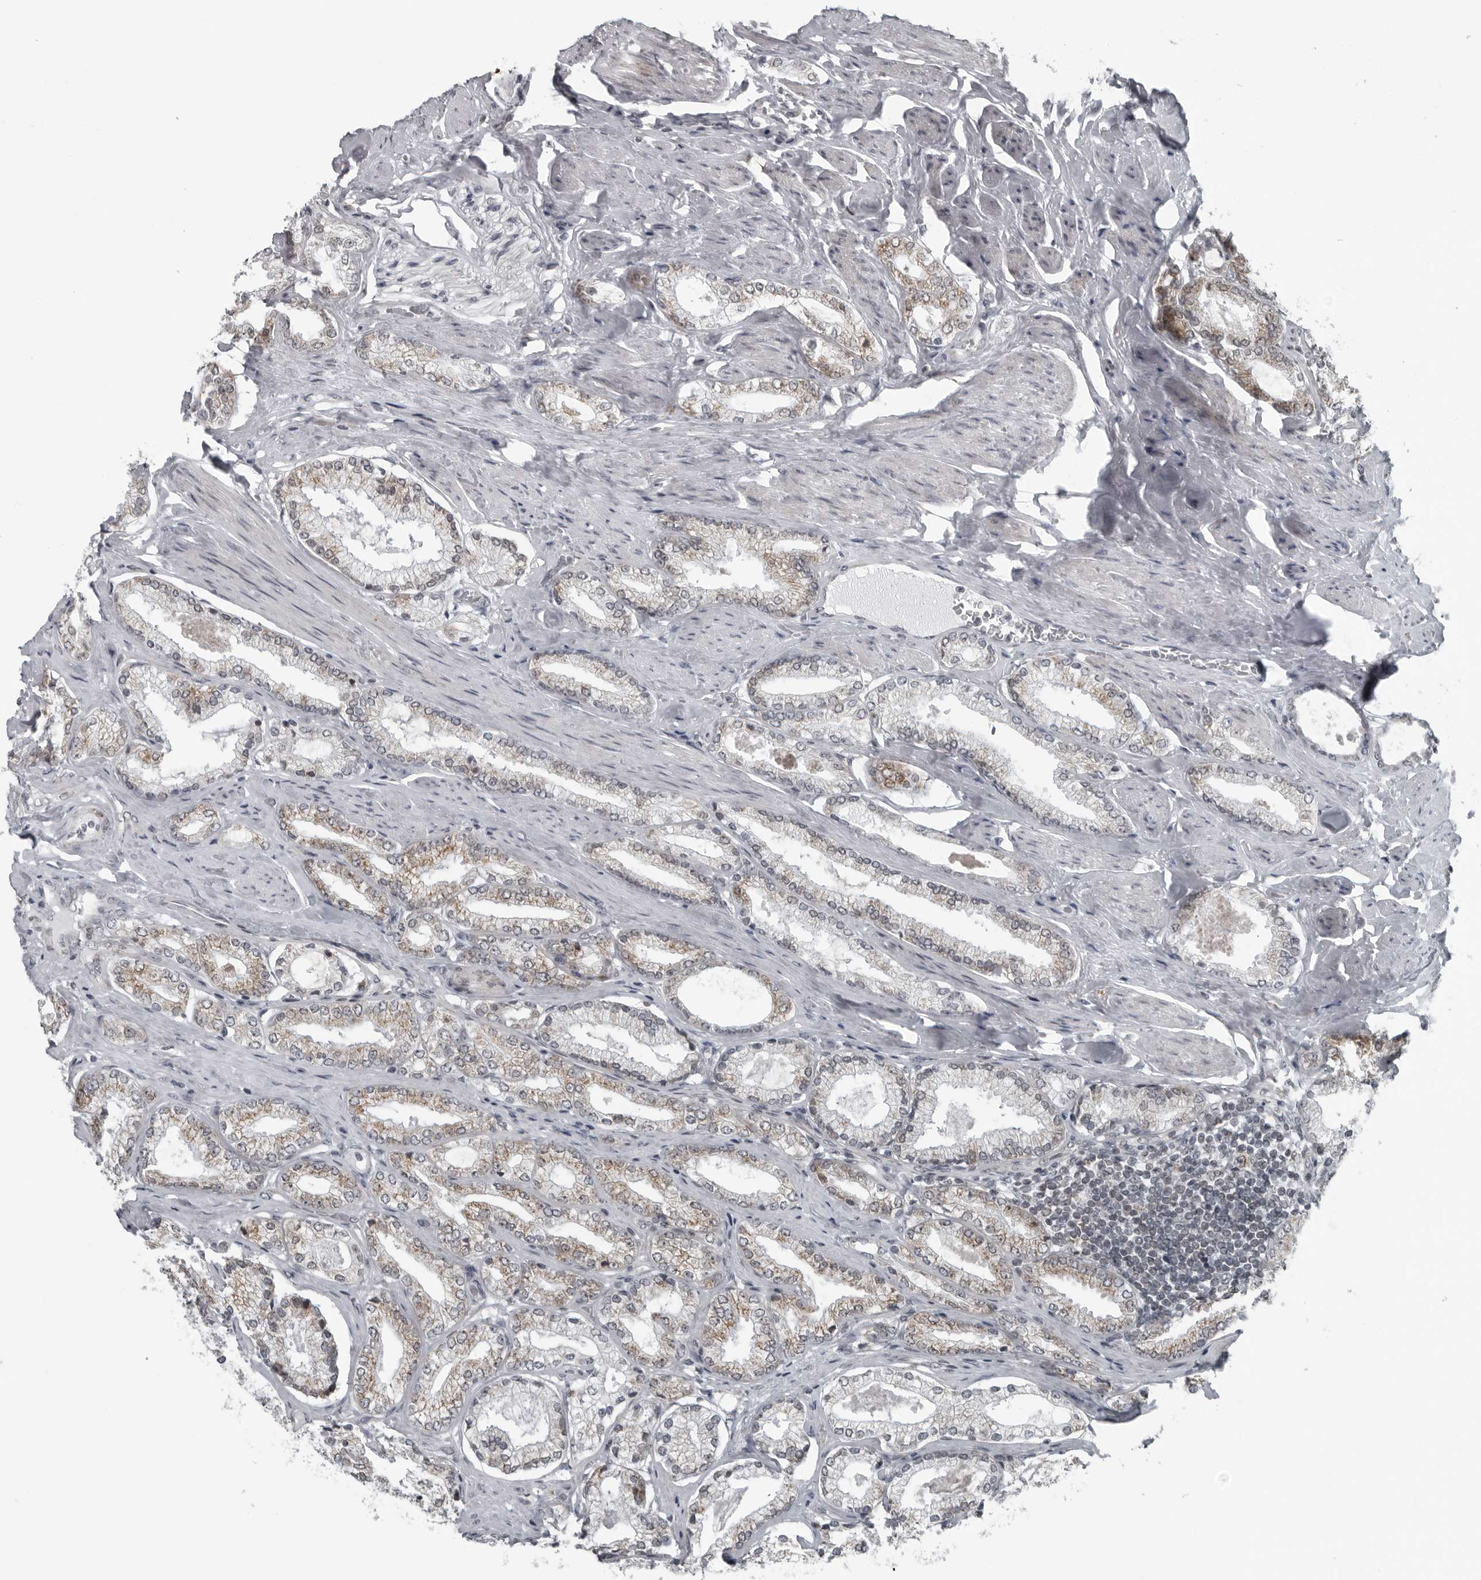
{"staining": {"intensity": "weak", "quantity": "25%-75%", "location": "cytoplasmic/membranous"}, "tissue": "prostate cancer", "cell_type": "Tumor cells", "image_type": "cancer", "snomed": [{"axis": "morphology", "description": "Adenocarcinoma, Low grade"}, {"axis": "topography", "description": "Prostate"}], "caption": "There is low levels of weak cytoplasmic/membranous positivity in tumor cells of low-grade adenocarcinoma (prostate), as demonstrated by immunohistochemical staining (brown color).", "gene": "RTCA", "patient": {"sex": "male", "age": 71}}